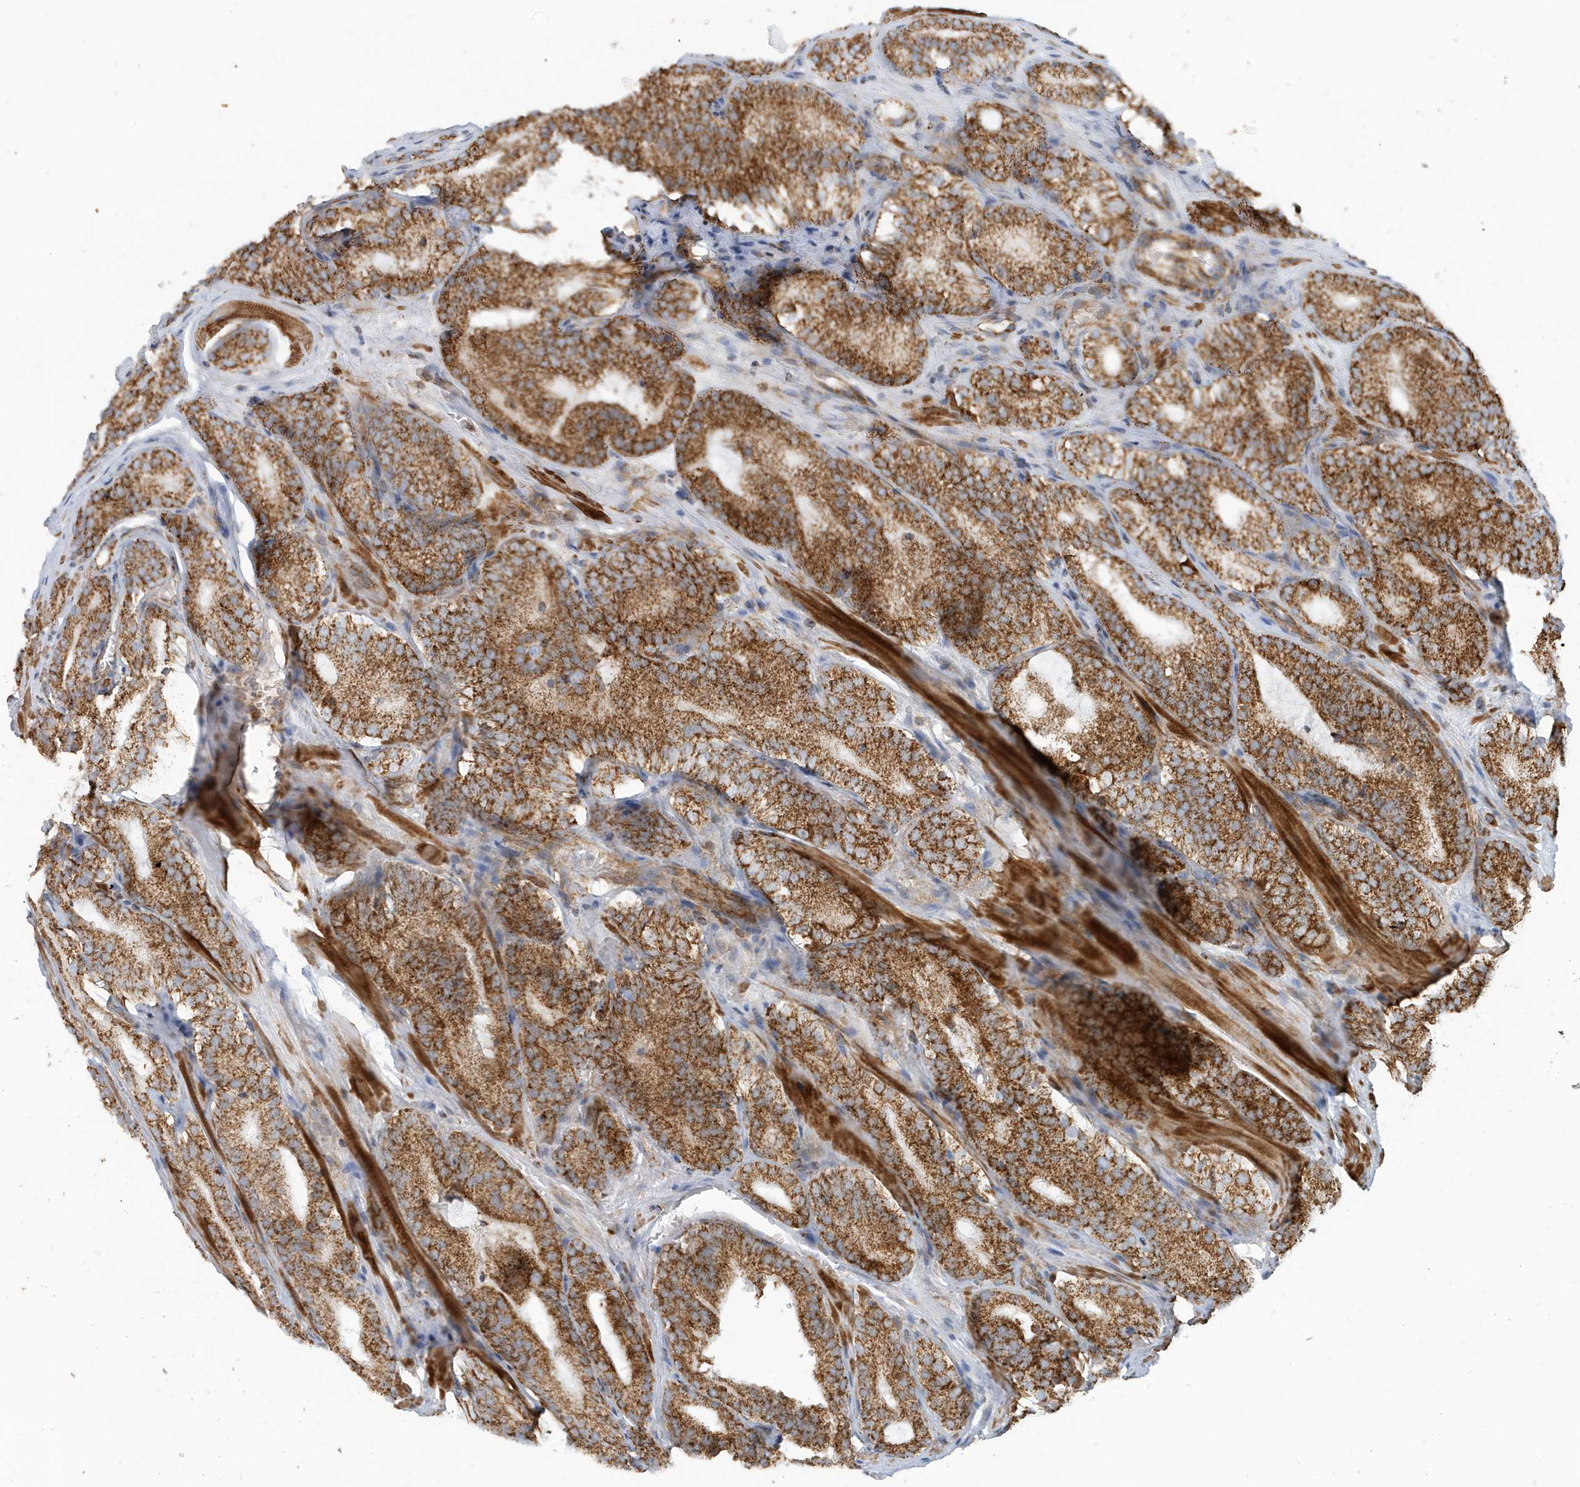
{"staining": {"intensity": "moderate", "quantity": ">75%", "location": "cytoplasmic/membranous"}, "tissue": "prostate cancer", "cell_type": "Tumor cells", "image_type": "cancer", "snomed": [{"axis": "morphology", "description": "Adenocarcinoma, High grade"}, {"axis": "topography", "description": "Prostate"}], "caption": "This image displays immunohistochemistry staining of human high-grade adenocarcinoma (prostate), with medium moderate cytoplasmic/membranous expression in about >75% of tumor cells.", "gene": "MAN1A1", "patient": {"sex": "male", "age": 57}}